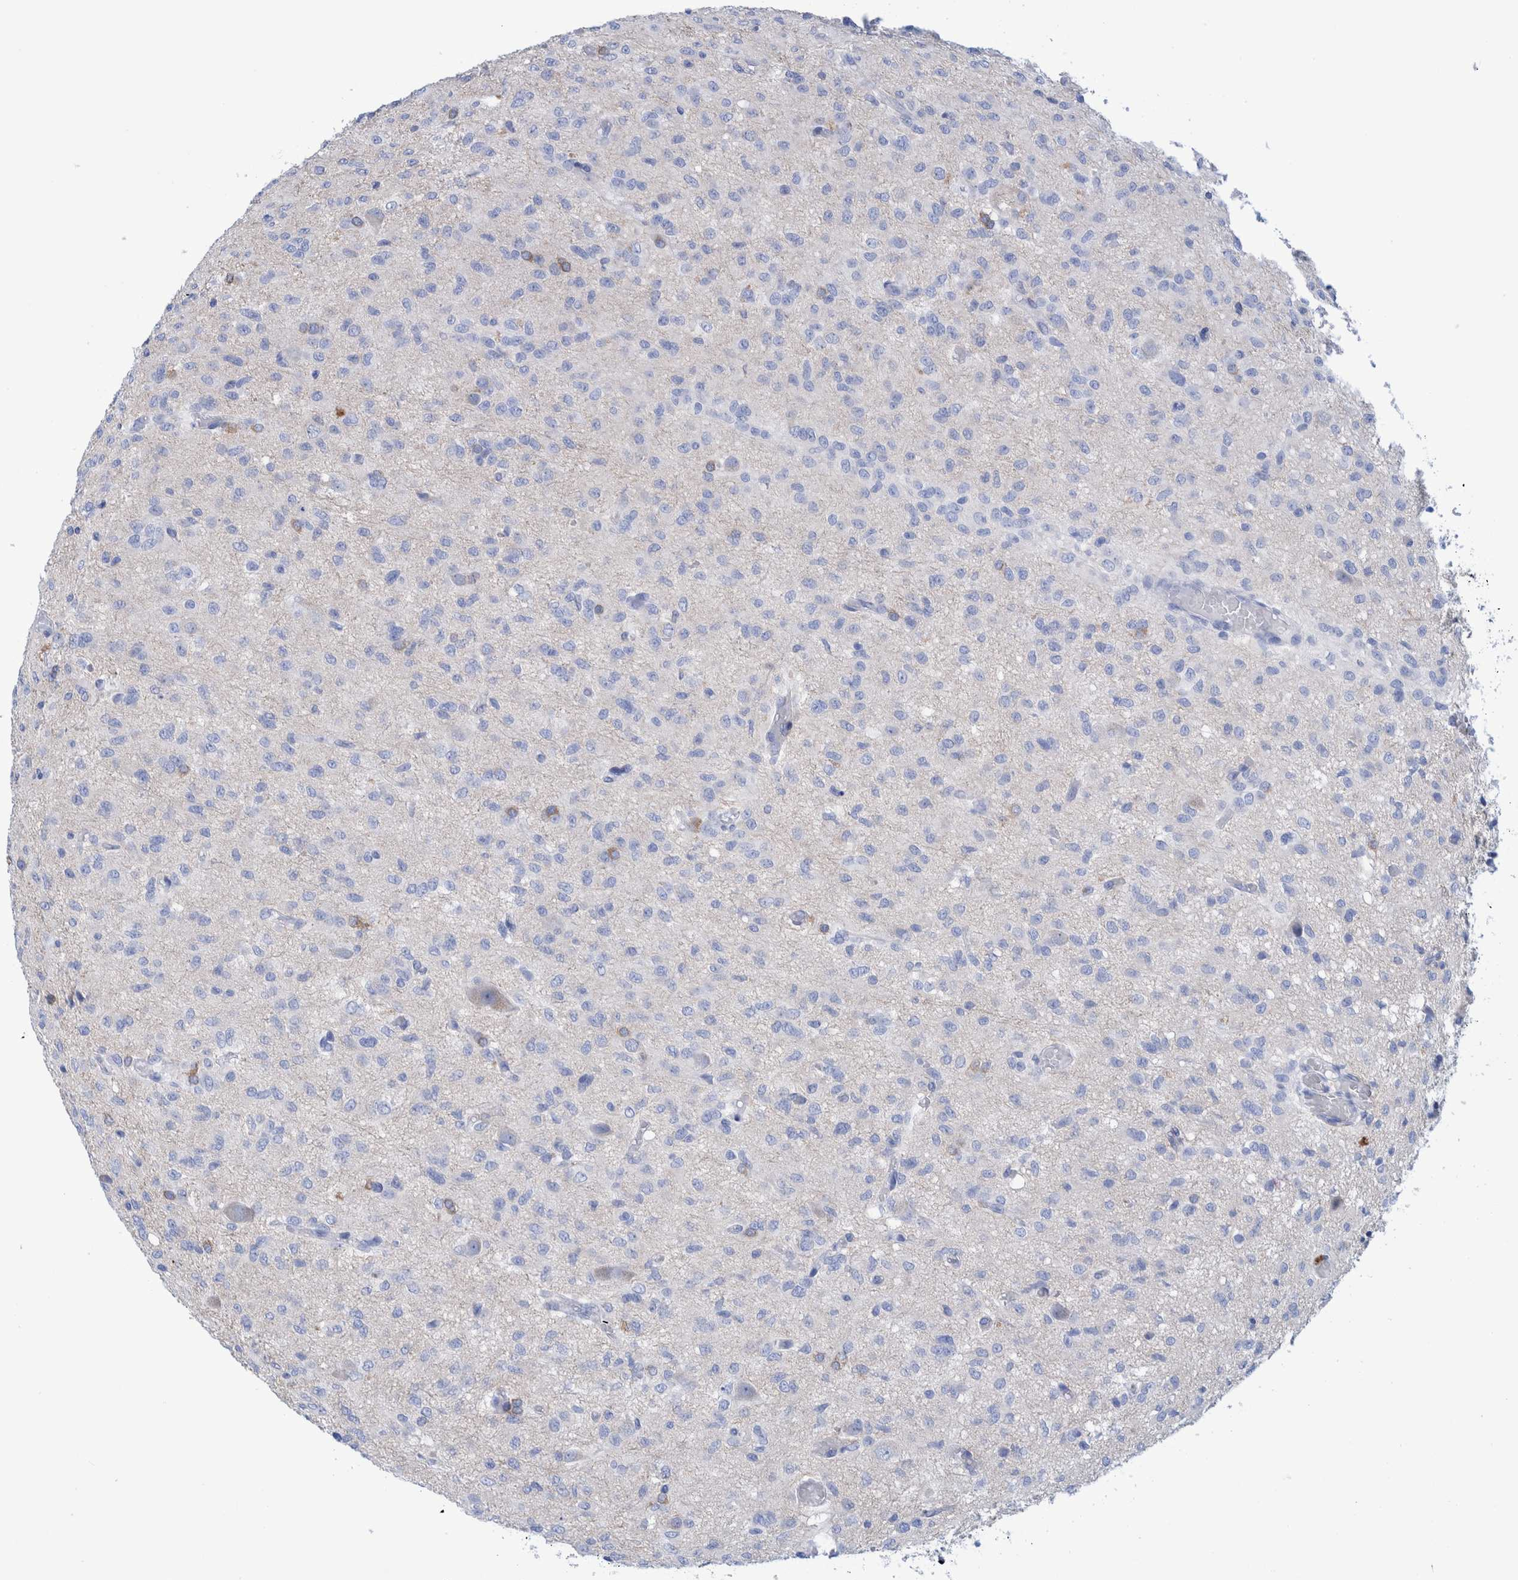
{"staining": {"intensity": "negative", "quantity": "none", "location": "none"}, "tissue": "glioma", "cell_type": "Tumor cells", "image_type": "cancer", "snomed": [{"axis": "morphology", "description": "Glioma, malignant, High grade"}, {"axis": "topography", "description": "Brain"}], "caption": "IHC photomicrograph of glioma stained for a protein (brown), which demonstrates no positivity in tumor cells. (Brightfield microscopy of DAB (3,3'-diaminobenzidine) immunohistochemistry (IHC) at high magnification).", "gene": "PERP", "patient": {"sex": "female", "age": 59}}